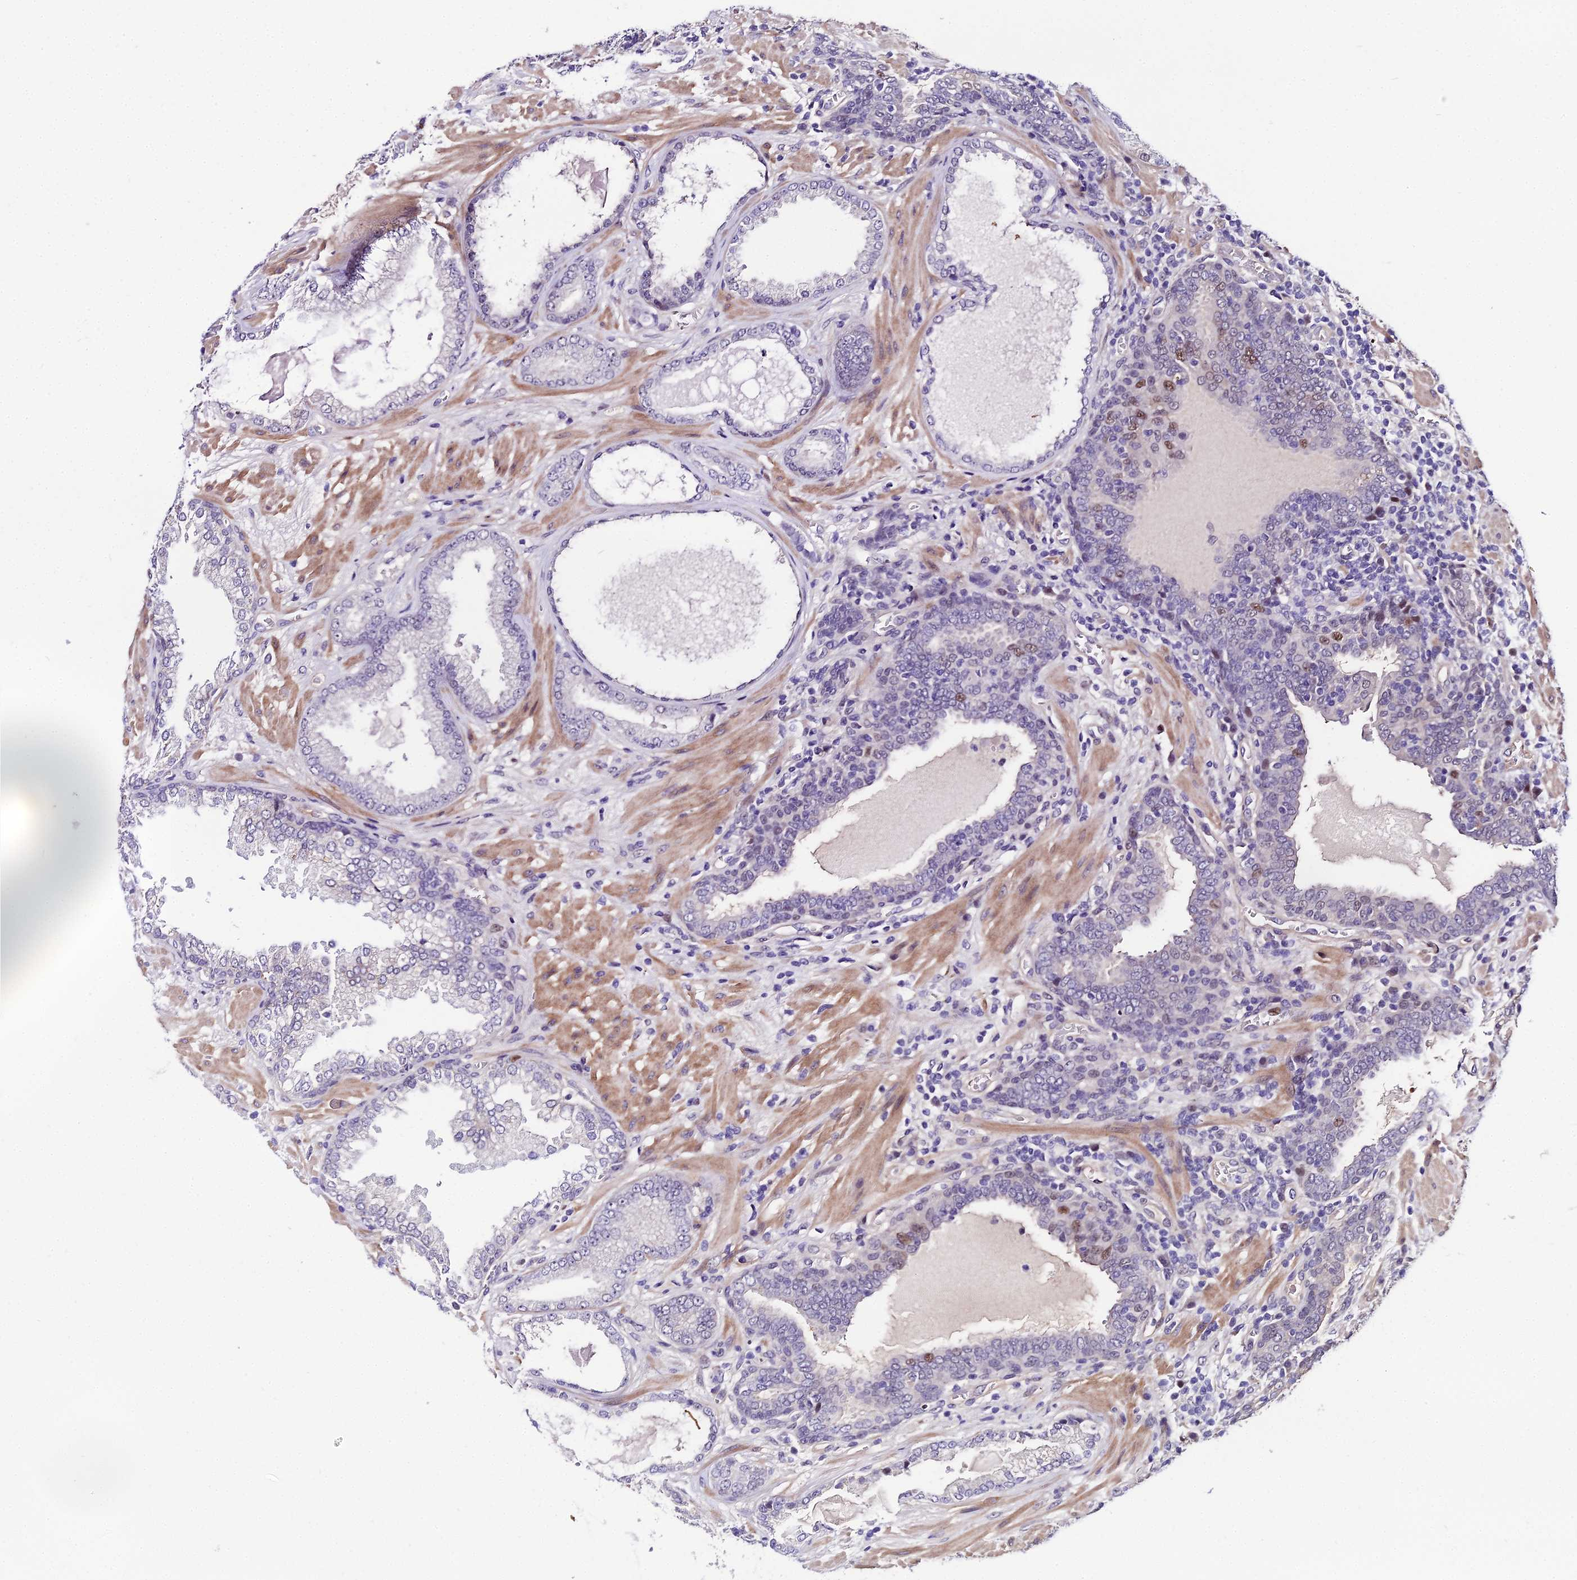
{"staining": {"intensity": "negative", "quantity": "none", "location": "none"}, "tissue": "prostate cancer", "cell_type": "Tumor cells", "image_type": "cancer", "snomed": [{"axis": "morphology", "description": "Adenocarcinoma, Low grade"}, {"axis": "topography", "description": "Prostate"}], "caption": "Immunohistochemistry of prostate cancer (adenocarcinoma (low-grade)) shows no staining in tumor cells.", "gene": "TRIML2", "patient": {"sex": "male", "age": 57}}